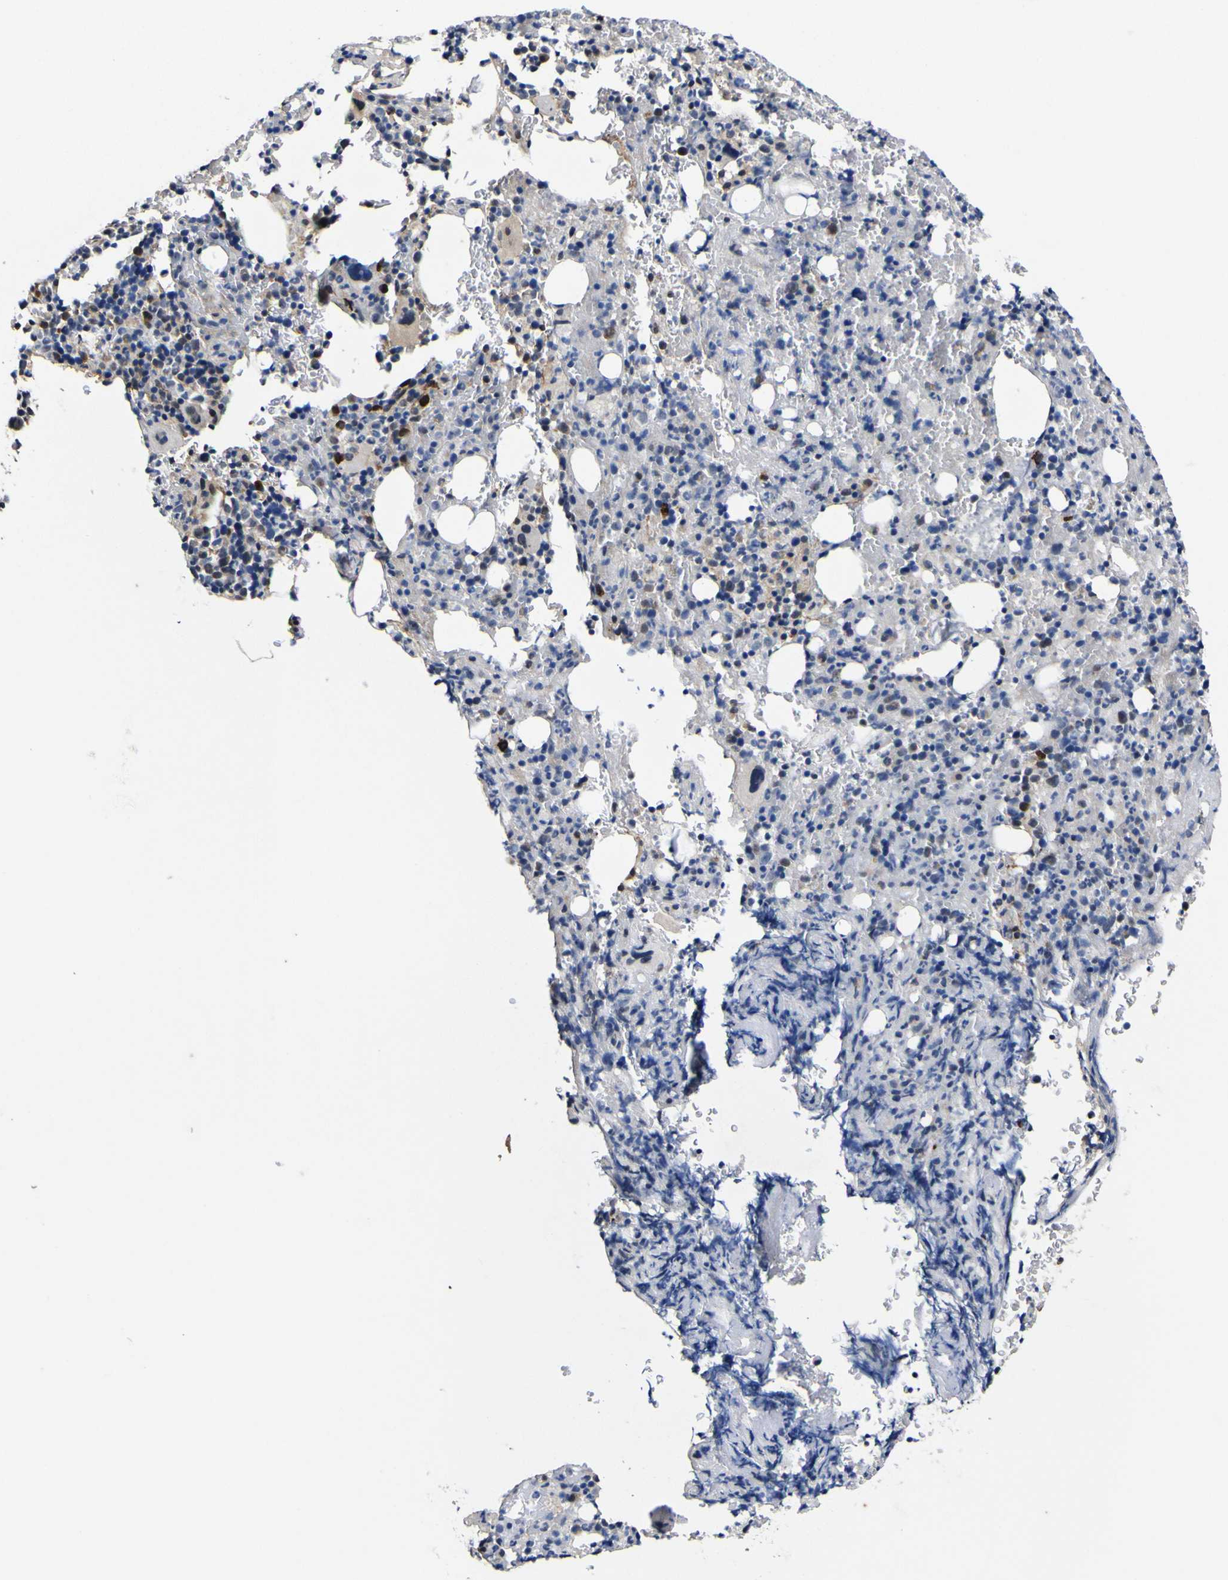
{"staining": {"intensity": "weak", "quantity": "<25%", "location": "cytoplasmic/membranous"}, "tissue": "bone marrow", "cell_type": "Hematopoietic cells", "image_type": "normal", "snomed": [{"axis": "morphology", "description": "Normal tissue, NOS"}, {"axis": "morphology", "description": "Inflammation, NOS"}, {"axis": "topography", "description": "Bone marrow"}], "caption": "IHC of unremarkable bone marrow reveals no expression in hematopoietic cells.", "gene": "CCL2", "patient": {"sex": "male", "age": 72}}